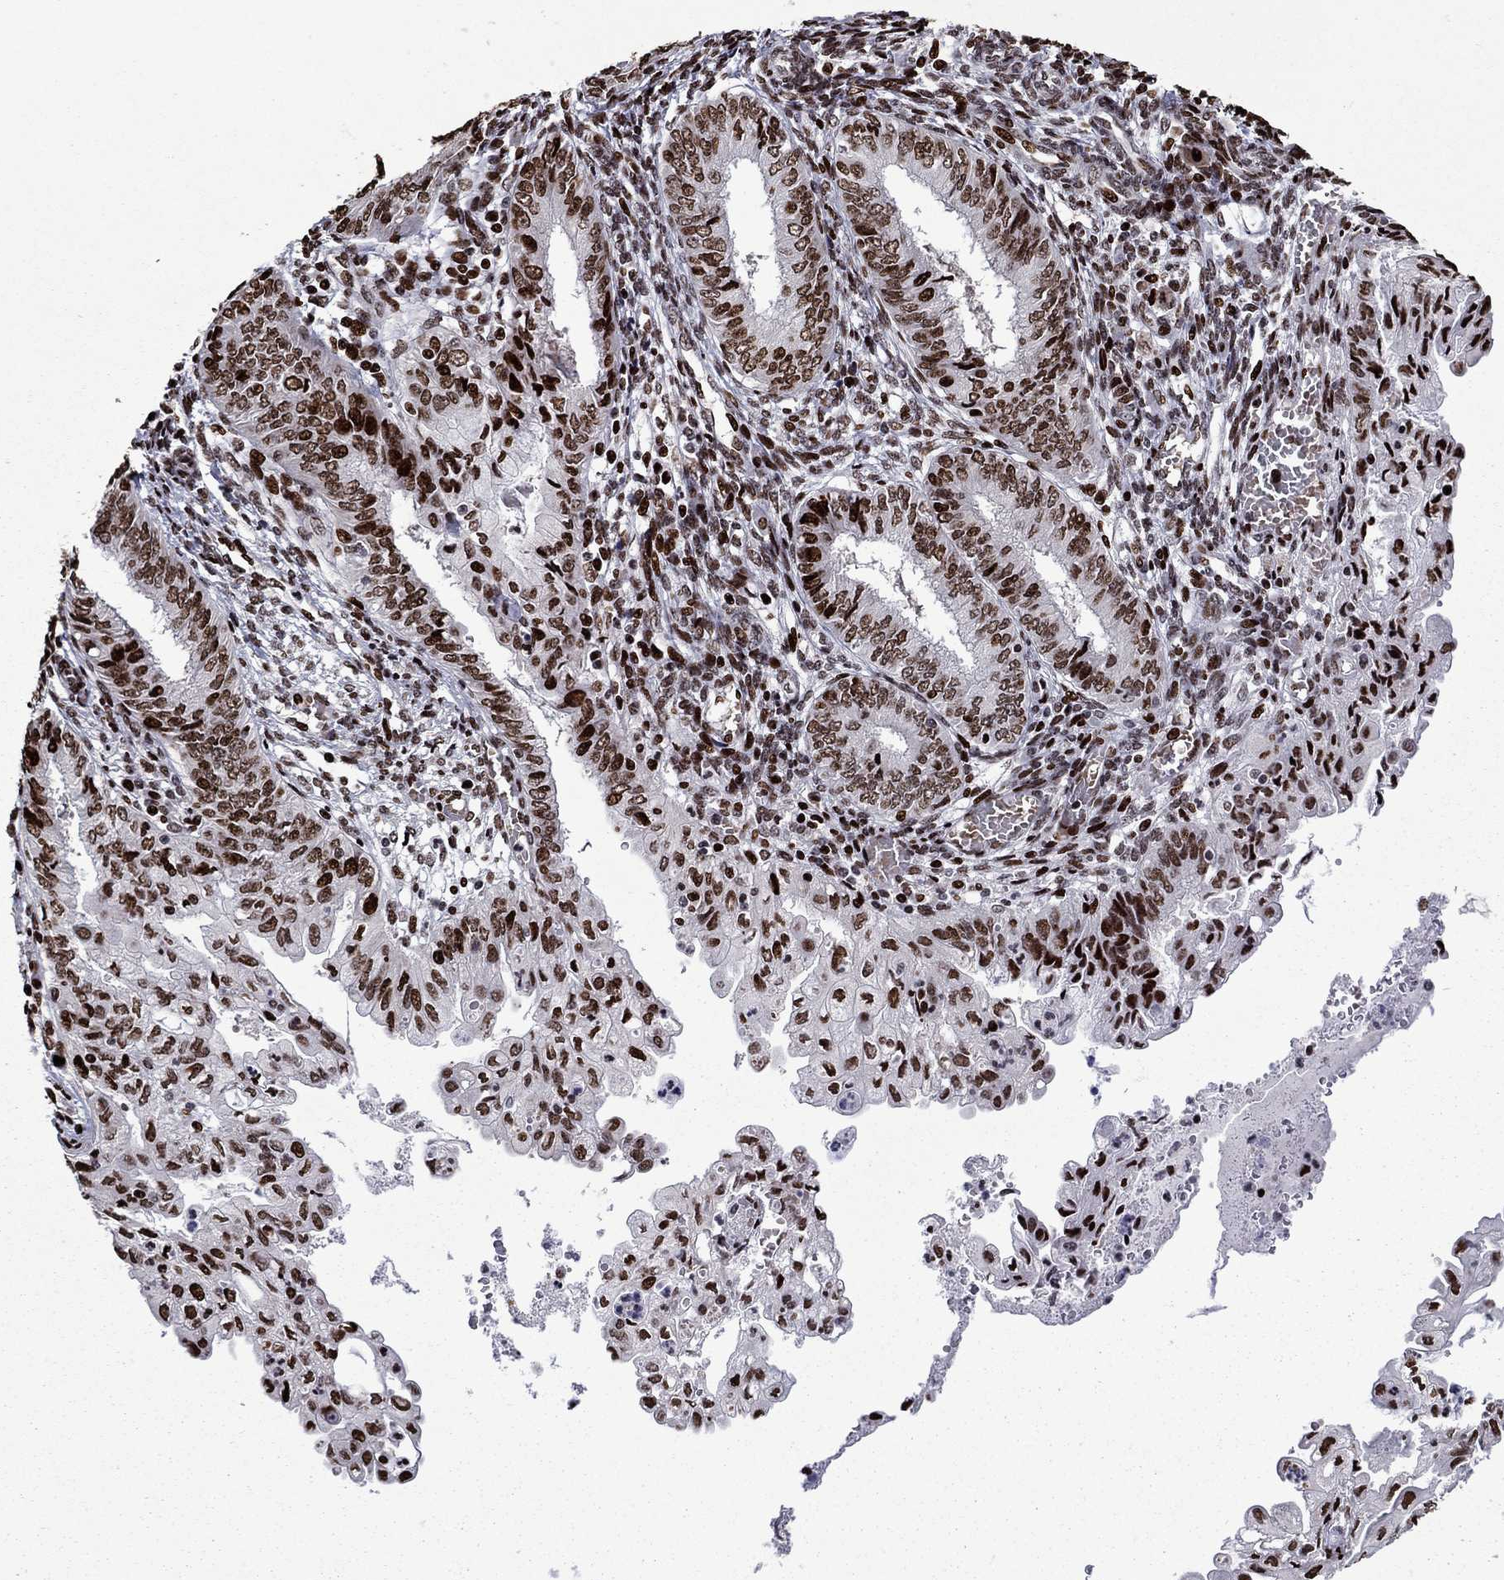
{"staining": {"intensity": "strong", "quantity": ">75%", "location": "nuclear"}, "tissue": "endometrial cancer", "cell_type": "Tumor cells", "image_type": "cancer", "snomed": [{"axis": "morphology", "description": "Adenocarcinoma, NOS"}, {"axis": "topography", "description": "Endometrium"}], "caption": "Immunohistochemistry (IHC) (DAB (3,3'-diaminobenzidine)) staining of human endometrial adenocarcinoma demonstrates strong nuclear protein positivity in about >75% of tumor cells.", "gene": "LIMK1", "patient": {"sex": "female", "age": 68}}